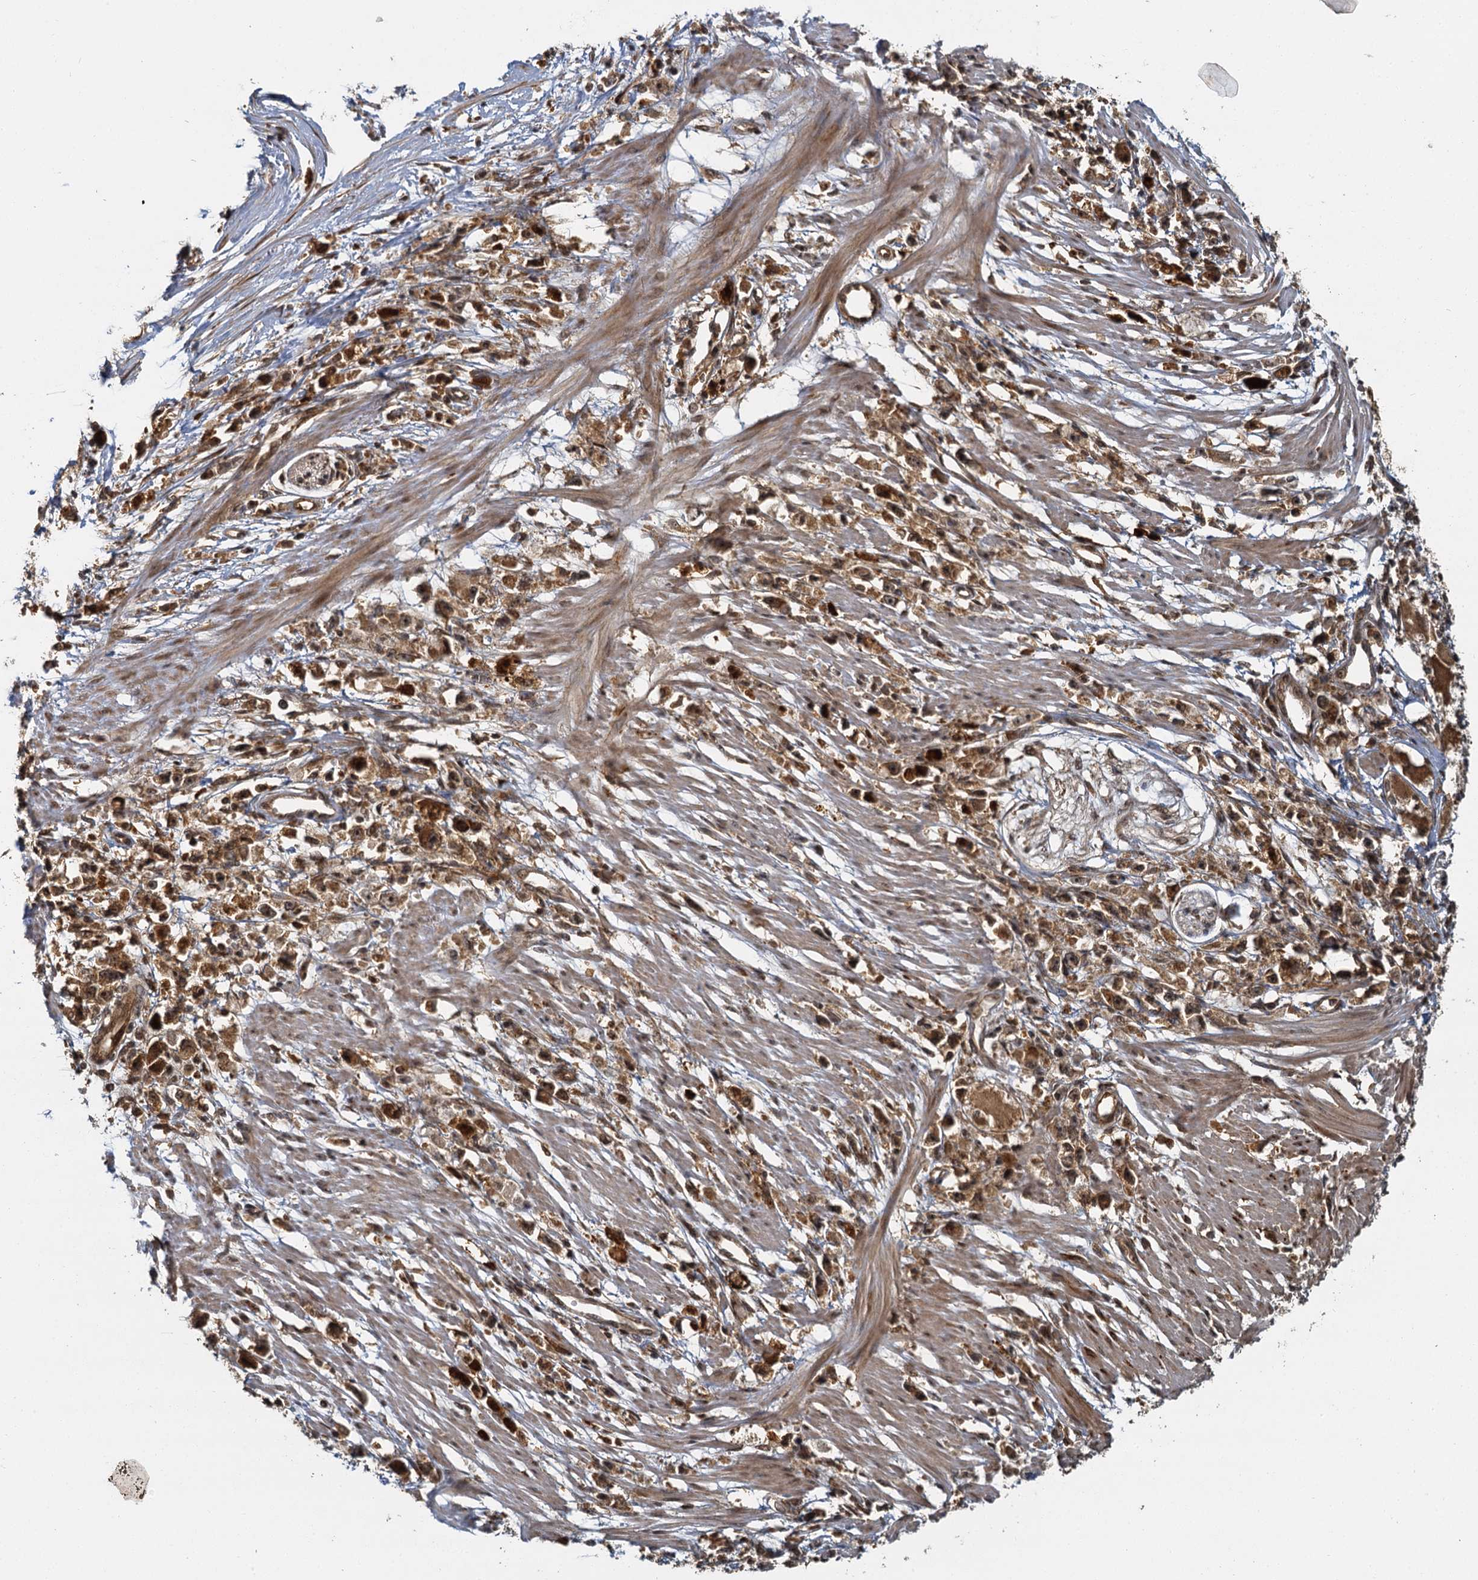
{"staining": {"intensity": "strong", "quantity": ">75%", "location": "cytoplasmic/membranous"}, "tissue": "stomach cancer", "cell_type": "Tumor cells", "image_type": "cancer", "snomed": [{"axis": "morphology", "description": "Adenocarcinoma, NOS"}, {"axis": "topography", "description": "Stomach"}], "caption": "A micrograph of adenocarcinoma (stomach) stained for a protein demonstrates strong cytoplasmic/membranous brown staining in tumor cells. (DAB (3,3'-diaminobenzidine) = brown stain, brightfield microscopy at high magnification).", "gene": "ZNF549", "patient": {"sex": "female", "age": 59}}